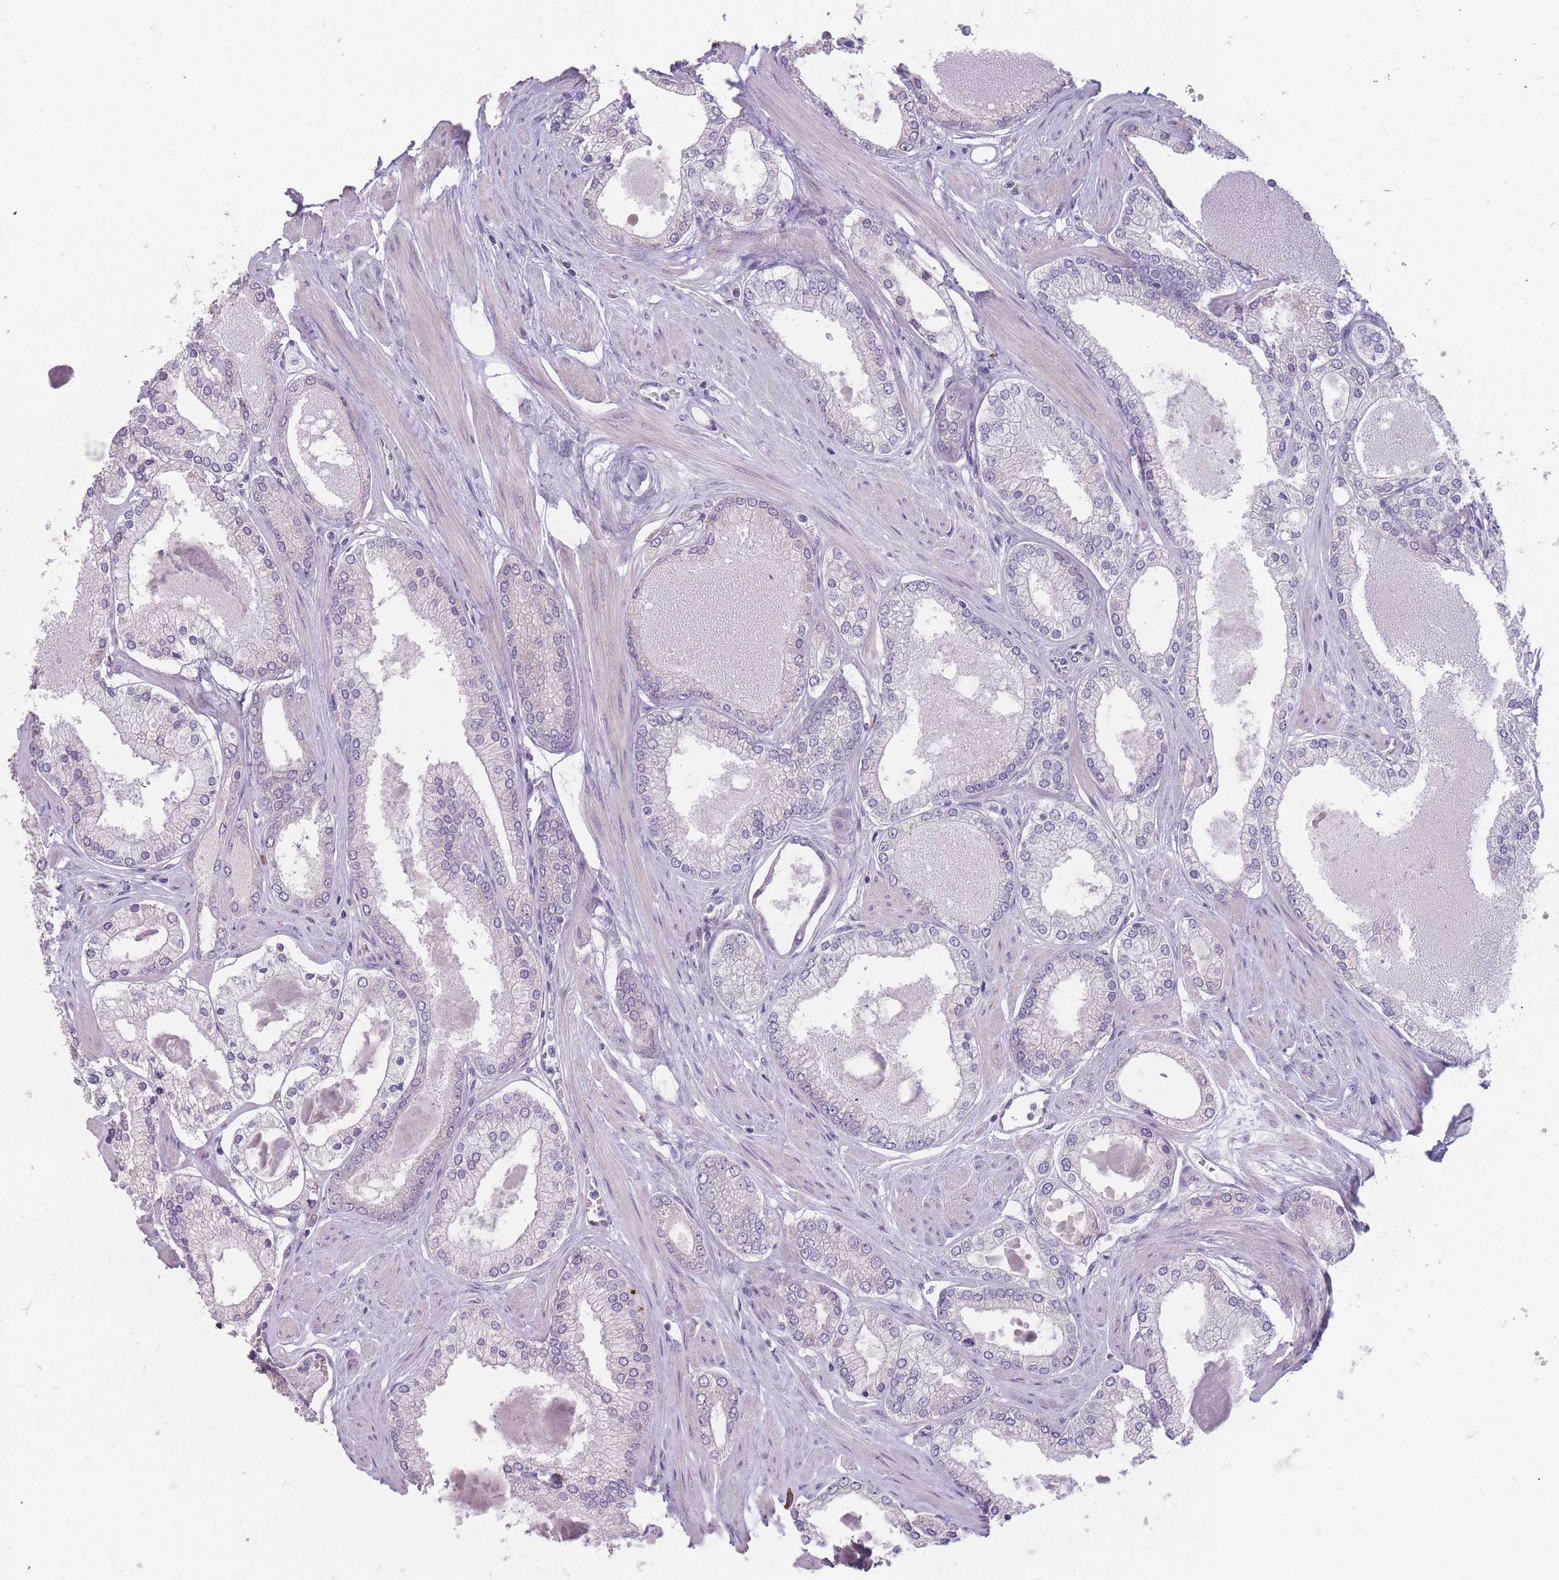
{"staining": {"intensity": "negative", "quantity": "none", "location": "none"}, "tissue": "prostate cancer", "cell_type": "Tumor cells", "image_type": "cancer", "snomed": [{"axis": "morphology", "description": "Adenocarcinoma, Low grade"}, {"axis": "topography", "description": "Prostate"}], "caption": "Micrograph shows no protein staining in tumor cells of prostate cancer tissue.", "gene": "TRAPPC5", "patient": {"sex": "male", "age": 42}}